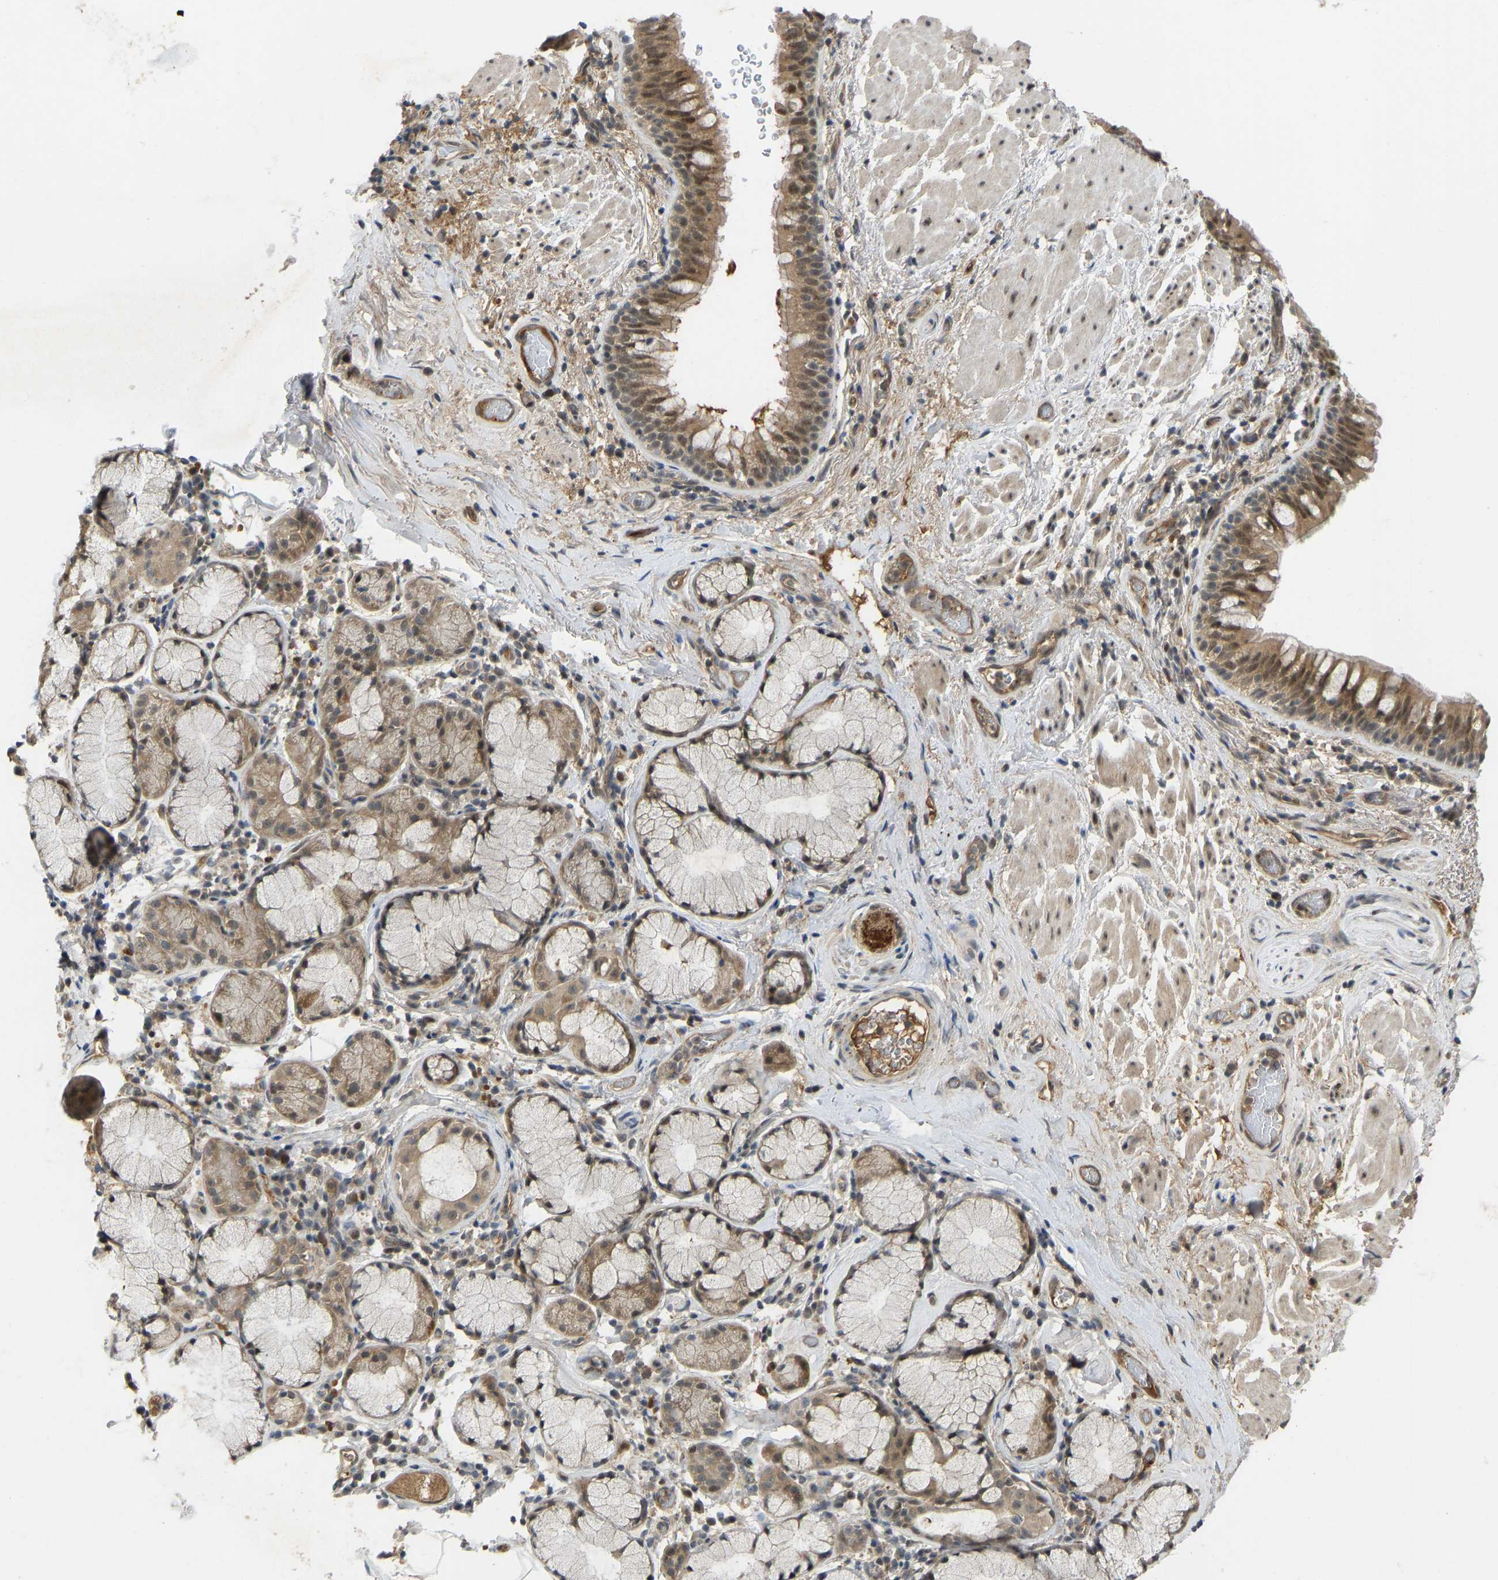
{"staining": {"intensity": "moderate", "quantity": "25%-75%", "location": "cytoplasmic/membranous,nuclear"}, "tissue": "bronchus", "cell_type": "Respiratory epithelial cells", "image_type": "normal", "snomed": [{"axis": "morphology", "description": "Normal tissue, NOS"}, {"axis": "morphology", "description": "Inflammation, NOS"}, {"axis": "topography", "description": "Cartilage tissue"}, {"axis": "topography", "description": "Bronchus"}], "caption": "Bronchus stained with DAB (3,3'-diaminobenzidine) immunohistochemistry demonstrates medium levels of moderate cytoplasmic/membranous,nuclear expression in approximately 25%-75% of respiratory epithelial cells.", "gene": "ZNF251", "patient": {"sex": "male", "age": 77}}